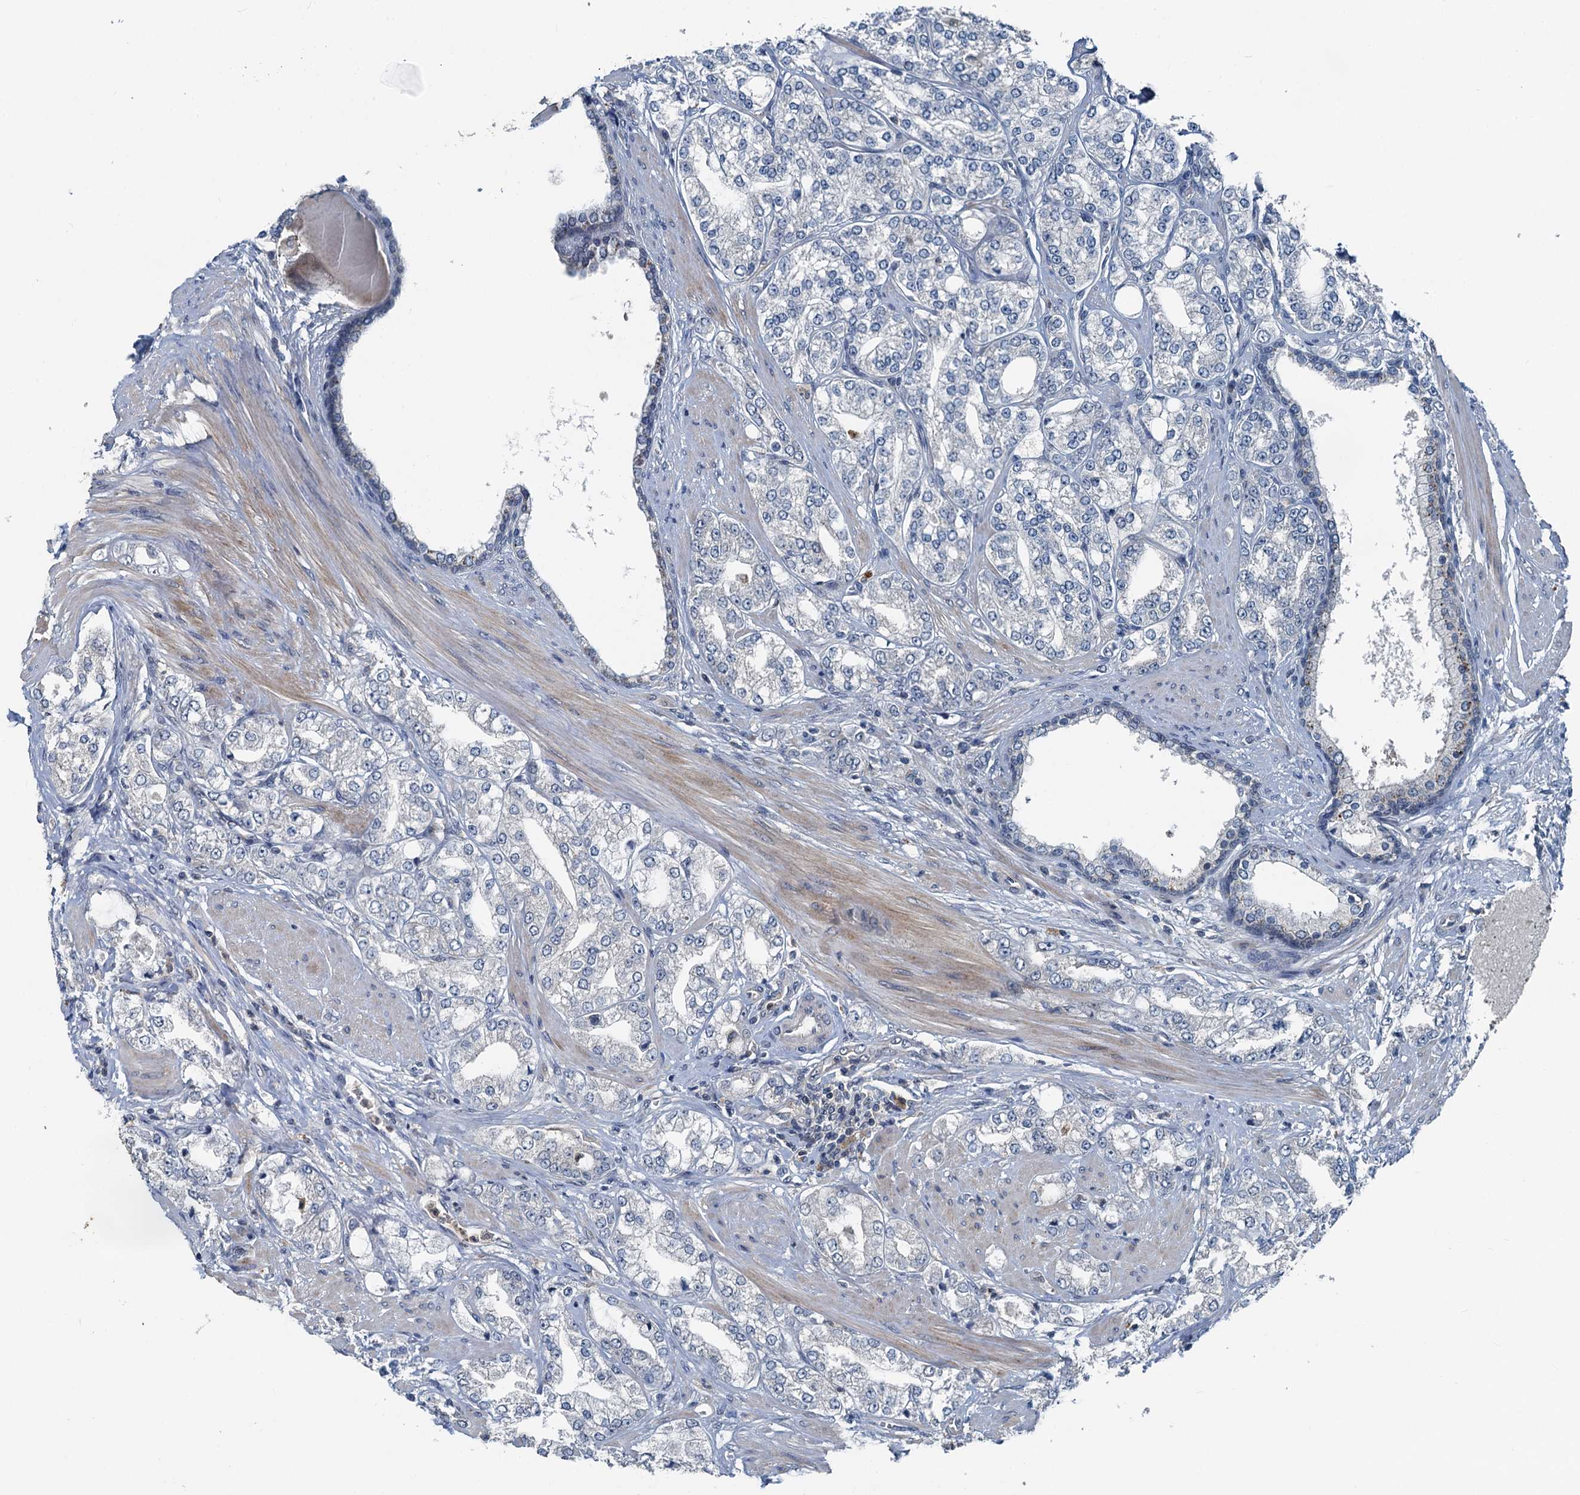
{"staining": {"intensity": "negative", "quantity": "none", "location": "none"}, "tissue": "prostate cancer", "cell_type": "Tumor cells", "image_type": "cancer", "snomed": [{"axis": "morphology", "description": "Adenocarcinoma, High grade"}, {"axis": "topography", "description": "Prostate"}], "caption": "Immunohistochemical staining of prostate high-grade adenocarcinoma shows no significant positivity in tumor cells. (DAB immunohistochemistry visualized using brightfield microscopy, high magnification).", "gene": "GCLM", "patient": {"sex": "male", "age": 64}}